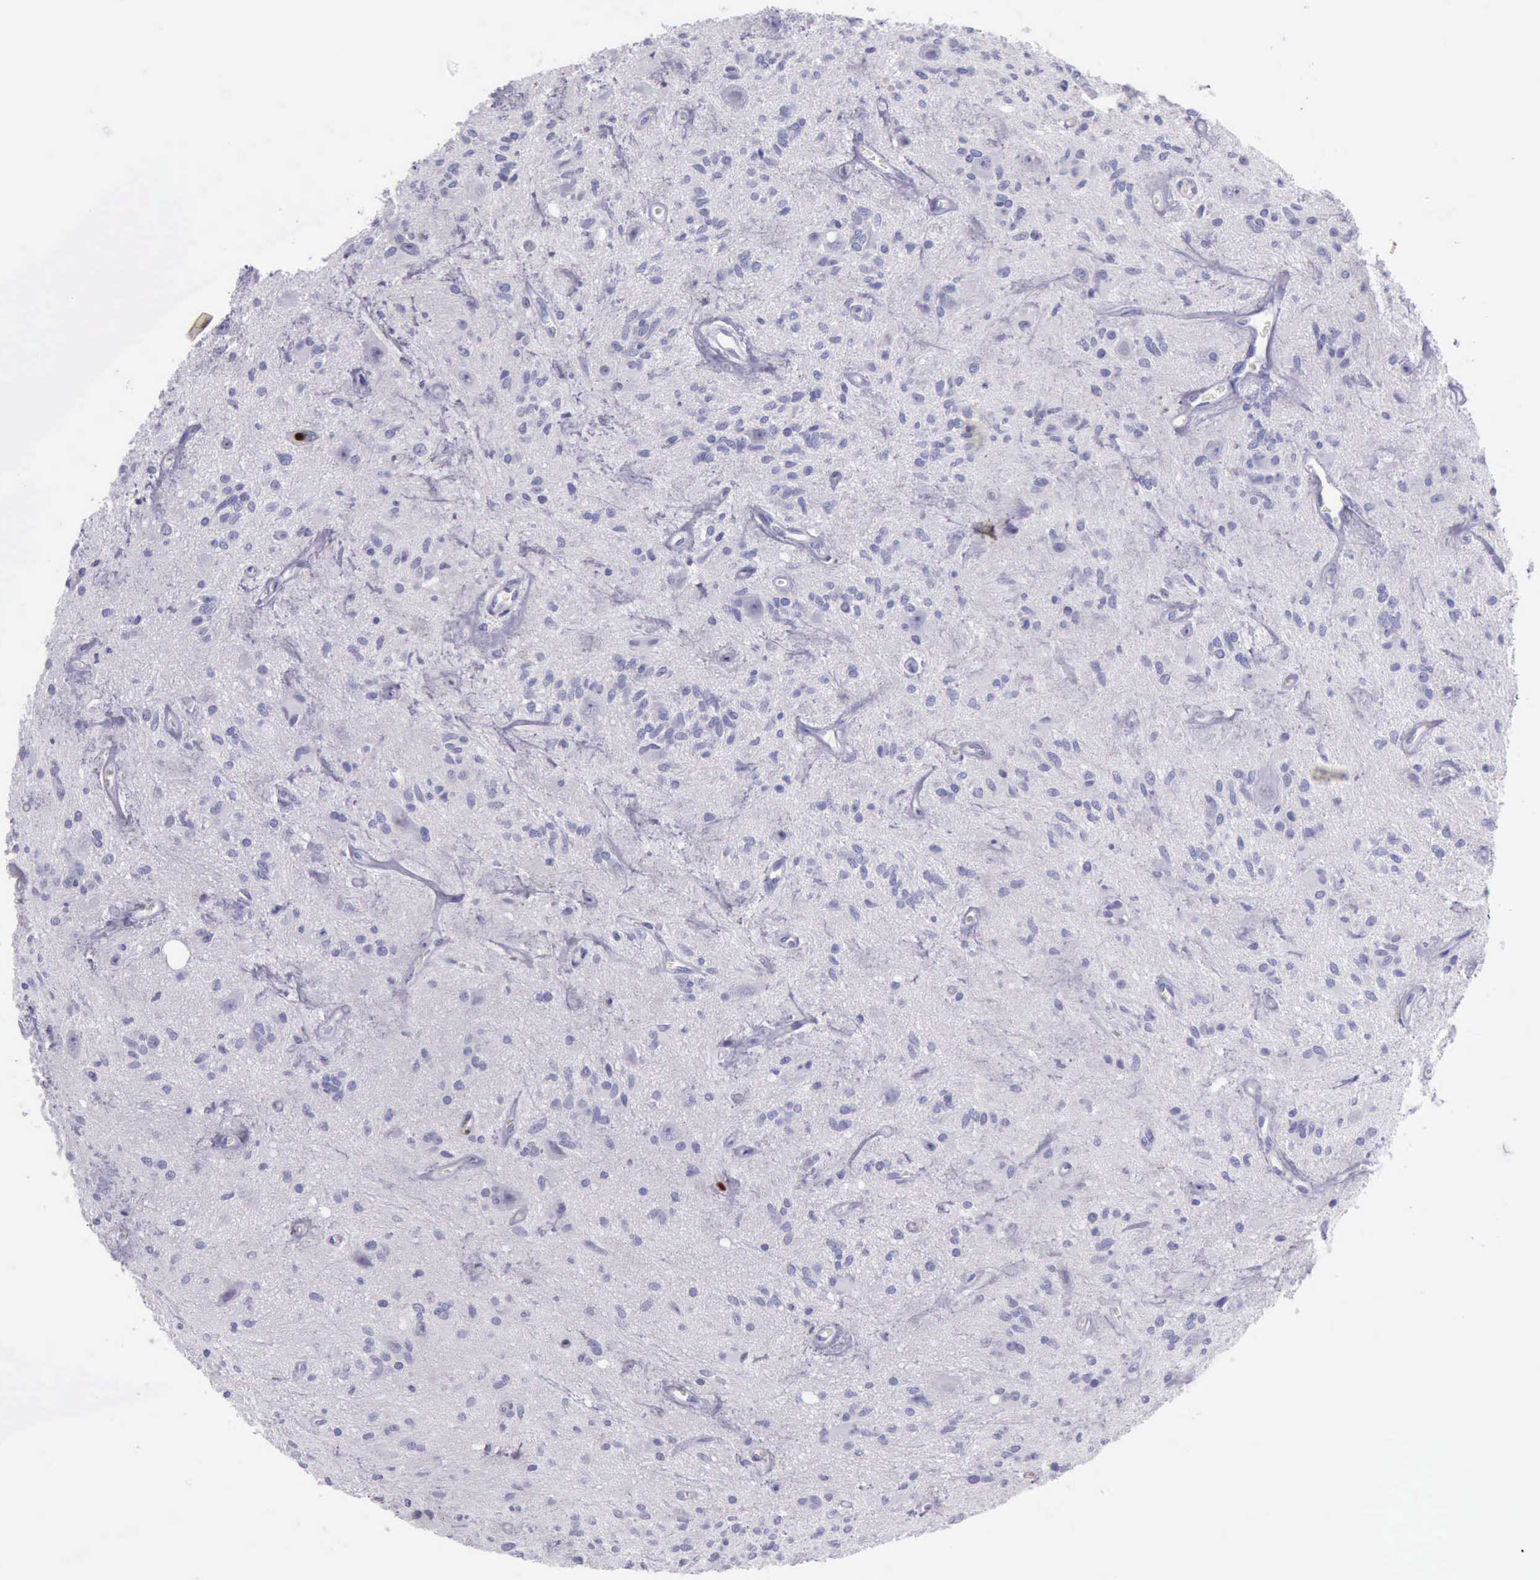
{"staining": {"intensity": "negative", "quantity": "none", "location": "none"}, "tissue": "glioma", "cell_type": "Tumor cells", "image_type": "cancer", "snomed": [{"axis": "morphology", "description": "Glioma, malignant, Low grade"}, {"axis": "topography", "description": "Brain"}], "caption": "Tumor cells are negative for brown protein staining in glioma.", "gene": "CSTA", "patient": {"sex": "female", "age": 15}}